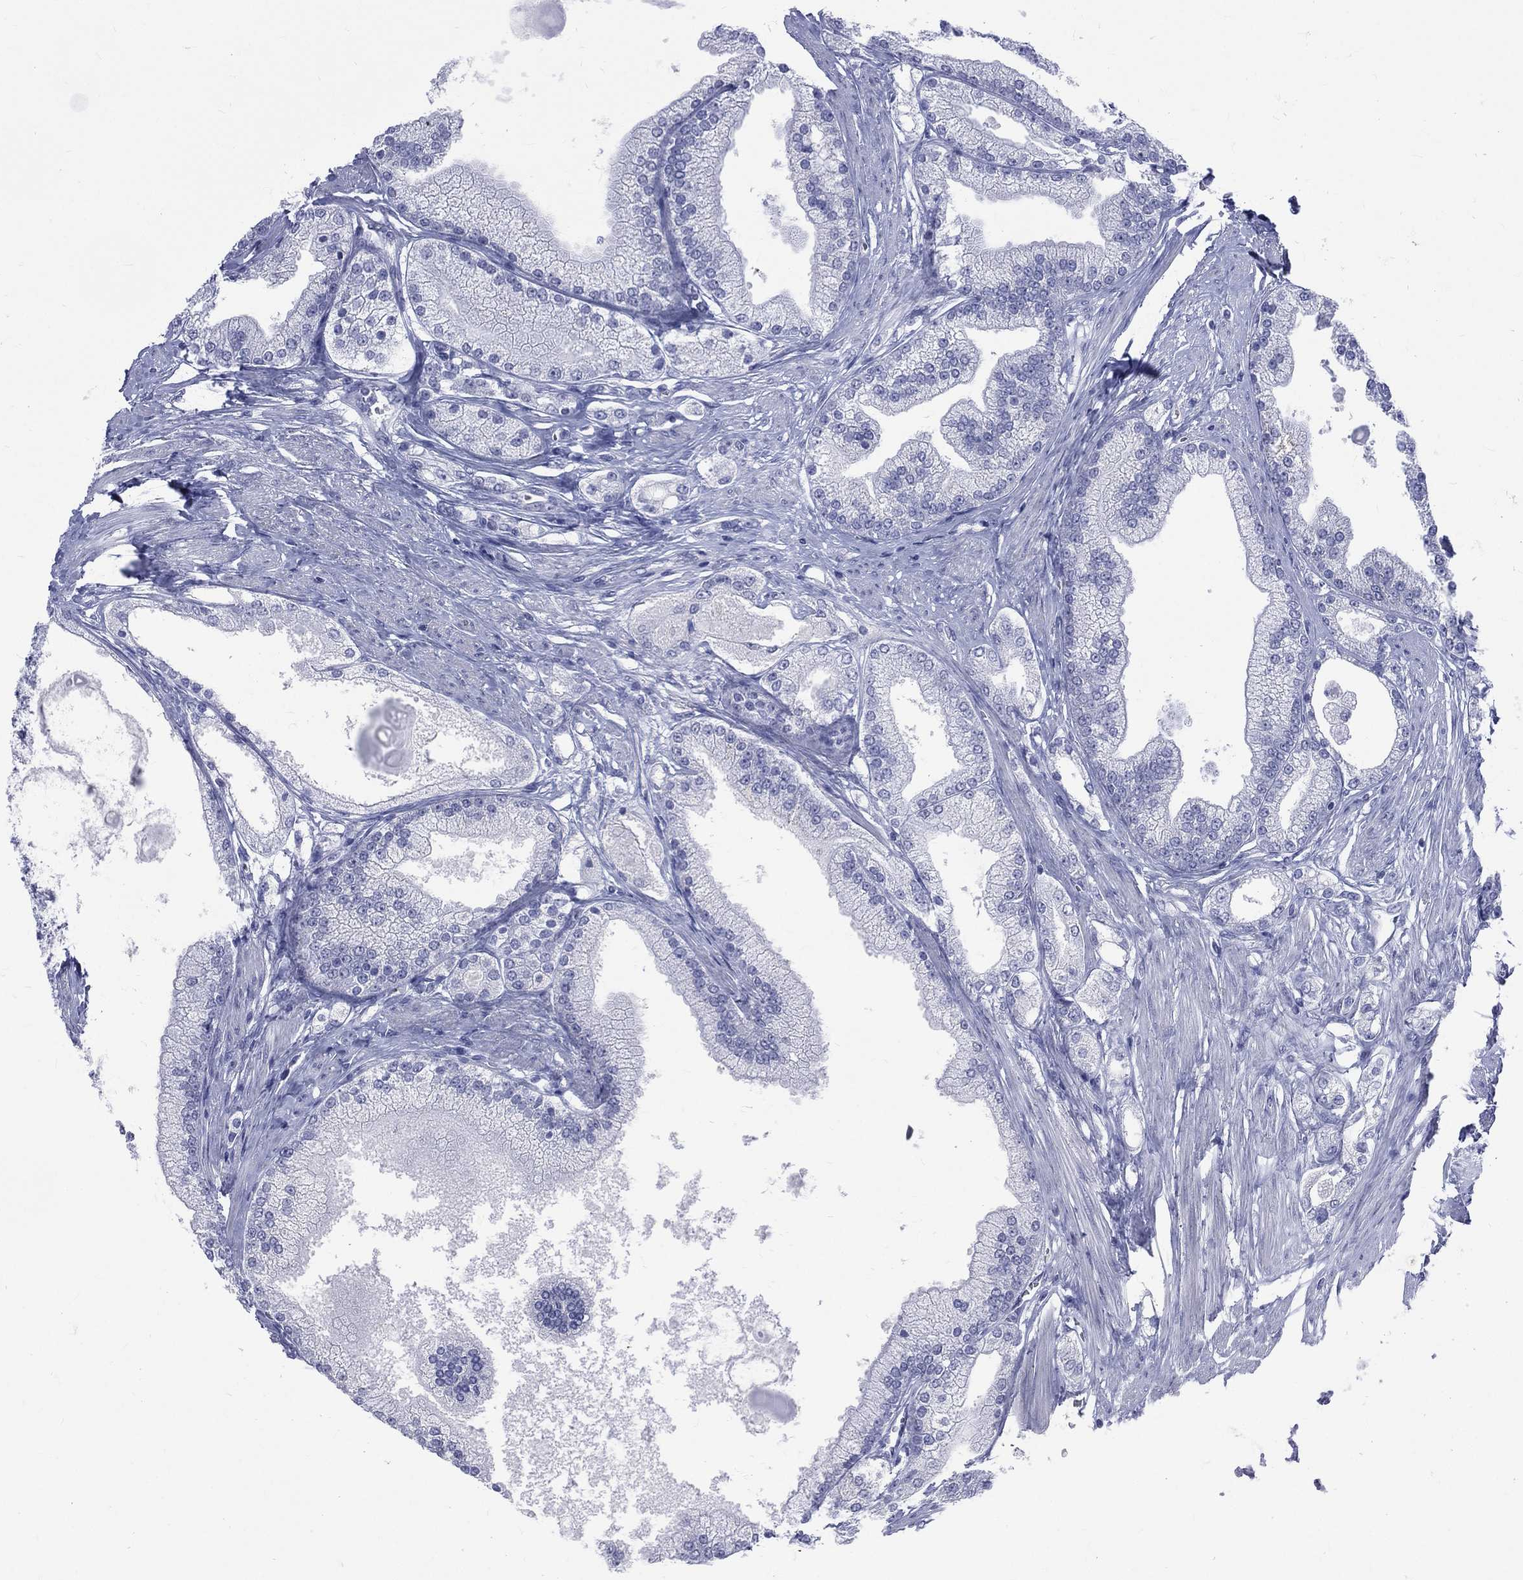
{"staining": {"intensity": "negative", "quantity": "none", "location": "none"}, "tissue": "prostate cancer", "cell_type": "Tumor cells", "image_type": "cancer", "snomed": [{"axis": "morphology", "description": "Adenocarcinoma, NOS"}, {"axis": "topography", "description": "Prostate and seminal vesicle, NOS"}, {"axis": "topography", "description": "Prostate"}], "caption": "The image shows no significant positivity in tumor cells of adenocarcinoma (prostate).", "gene": "MLLT10", "patient": {"sex": "male", "age": 67}}